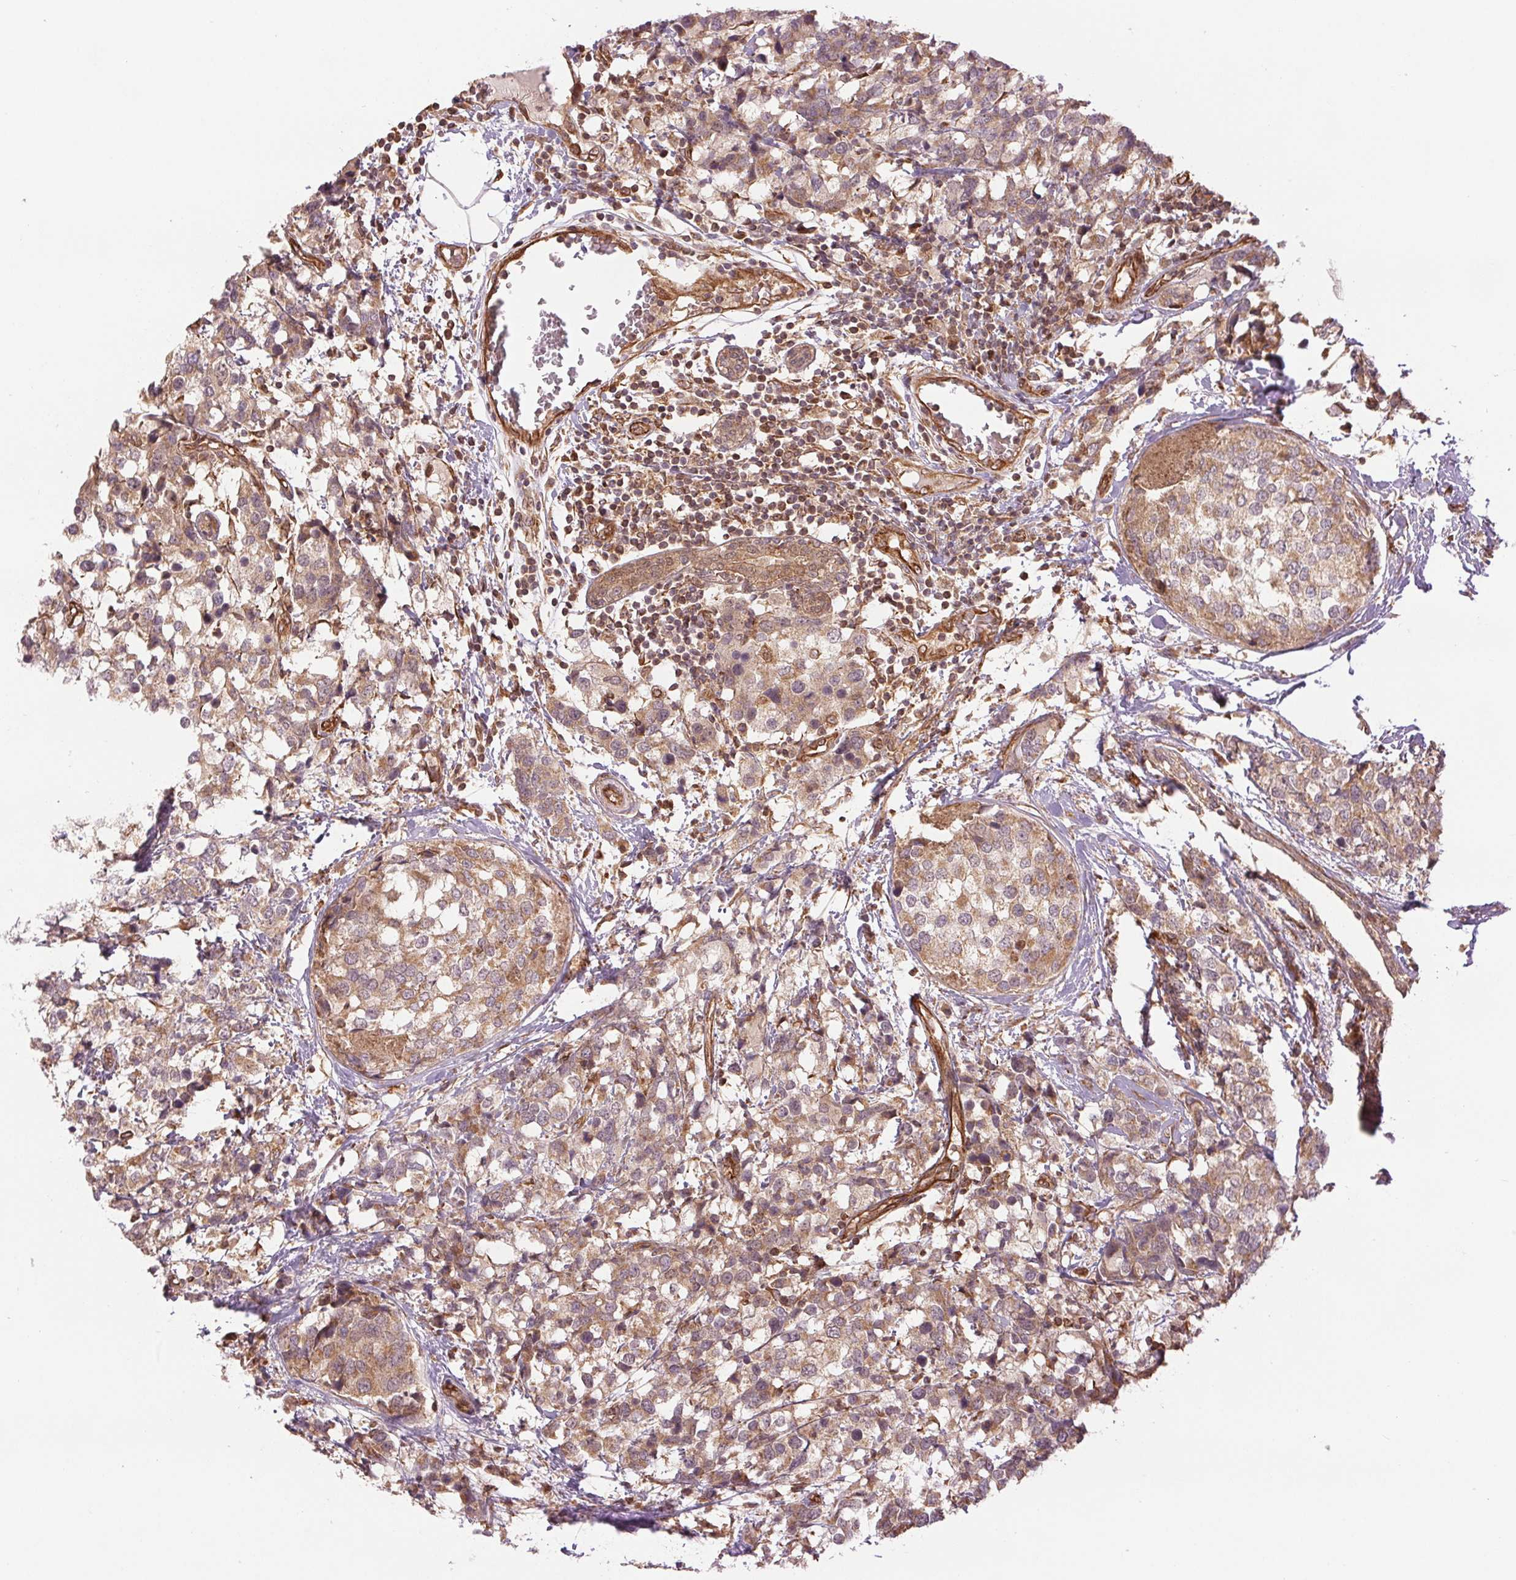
{"staining": {"intensity": "weak", "quantity": ">75%", "location": "cytoplasmic/membranous"}, "tissue": "breast cancer", "cell_type": "Tumor cells", "image_type": "cancer", "snomed": [{"axis": "morphology", "description": "Lobular carcinoma"}, {"axis": "topography", "description": "Breast"}], "caption": "Immunohistochemical staining of human breast cancer exhibits weak cytoplasmic/membranous protein positivity in approximately >75% of tumor cells.", "gene": "STARD7", "patient": {"sex": "female", "age": 59}}